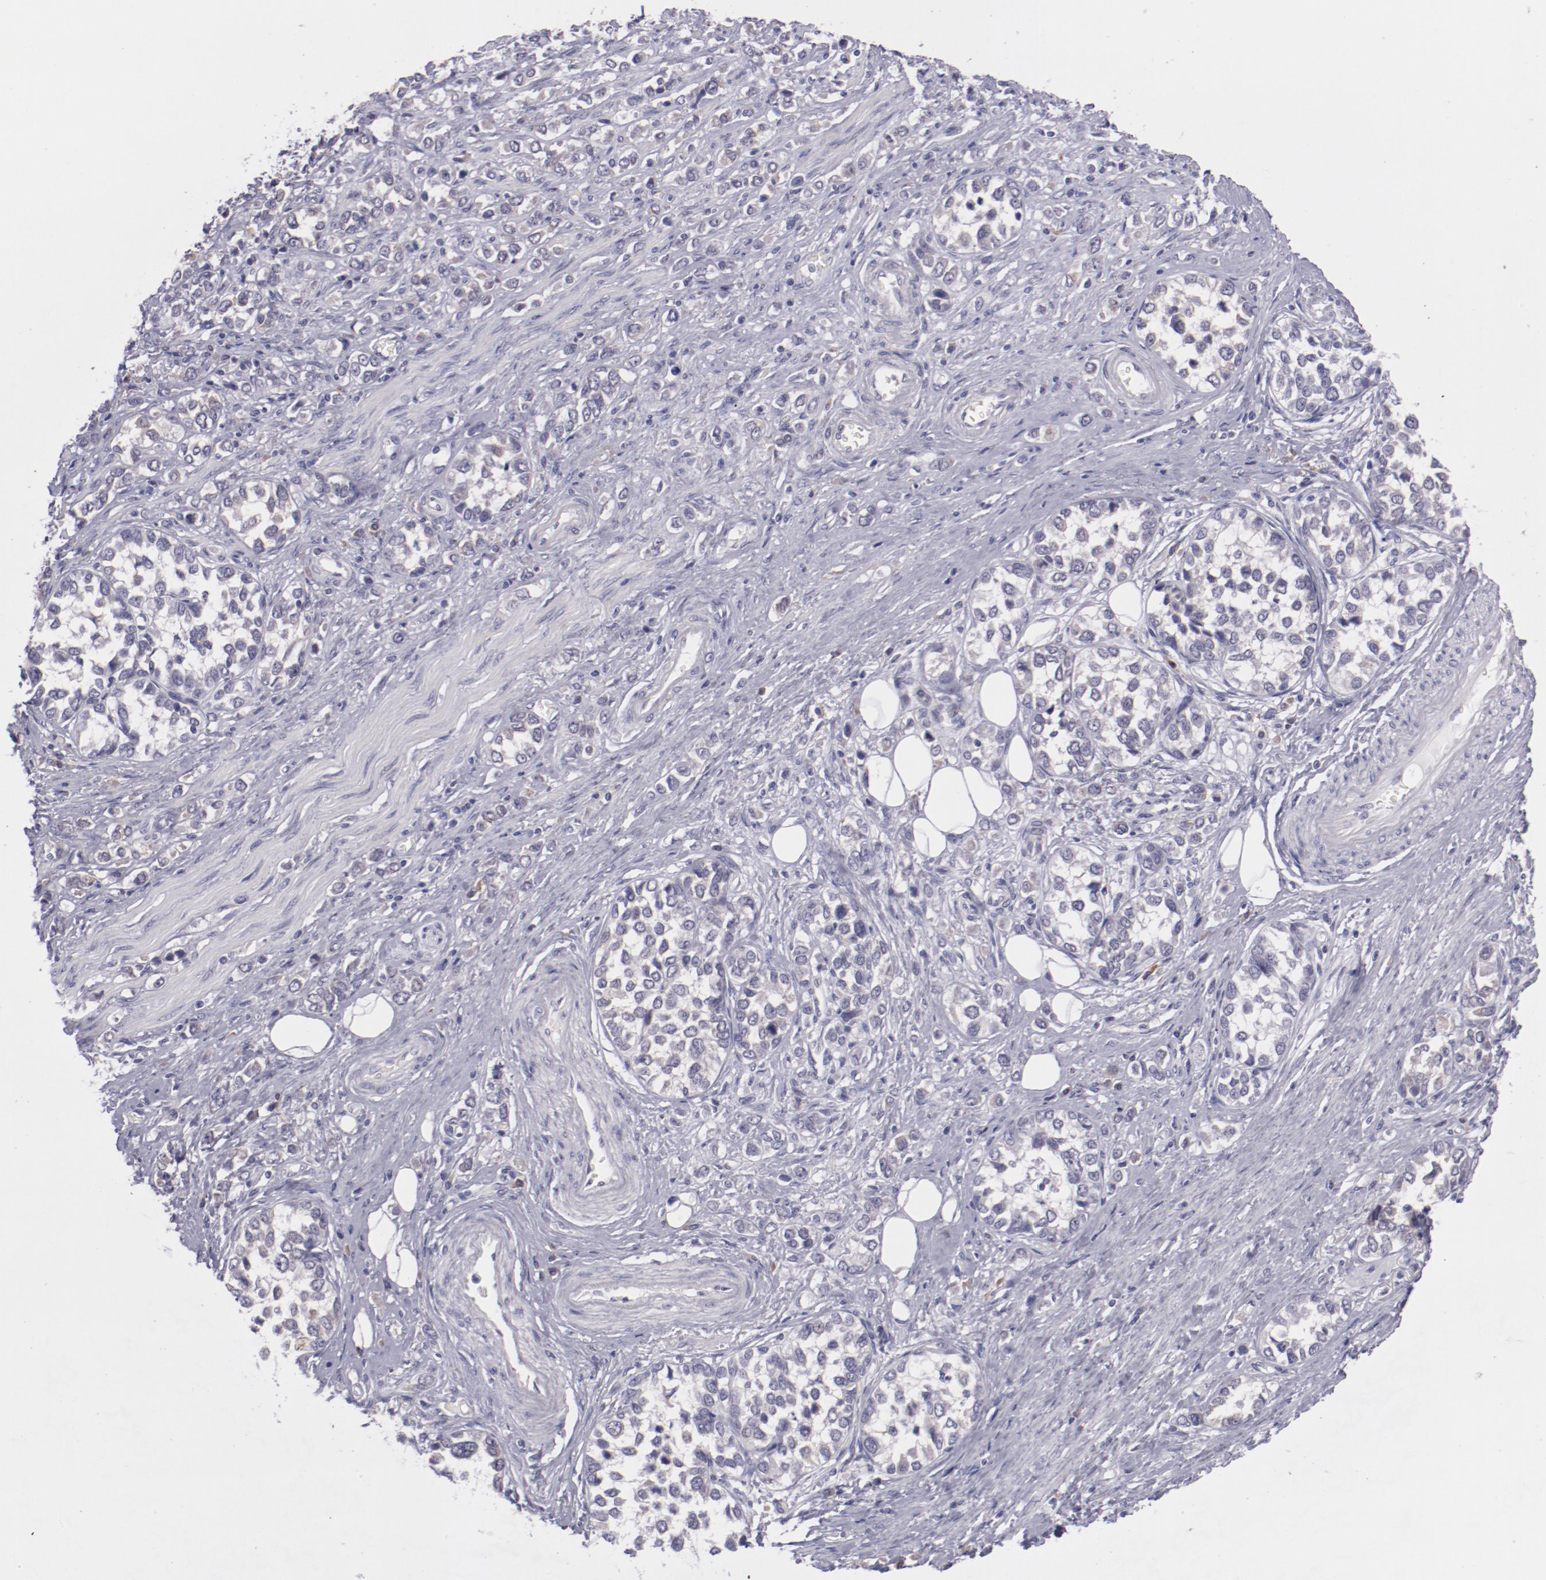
{"staining": {"intensity": "weak", "quantity": "<25%", "location": "cytoplasmic/membranous"}, "tissue": "stomach cancer", "cell_type": "Tumor cells", "image_type": "cancer", "snomed": [{"axis": "morphology", "description": "Adenocarcinoma, NOS"}, {"axis": "topography", "description": "Stomach, upper"}], "caption": "A photomicrograph of adenocarcinoma (stomach) stained for a protein reveals no brown staining in tumor cells. (DAB (3,3'-diaminobenzidine) immunohistochemistry (IHC) with hematoxylin counter stain).", "gene": "TRAF3", "patient": {"sex": "male", "age": 76}}